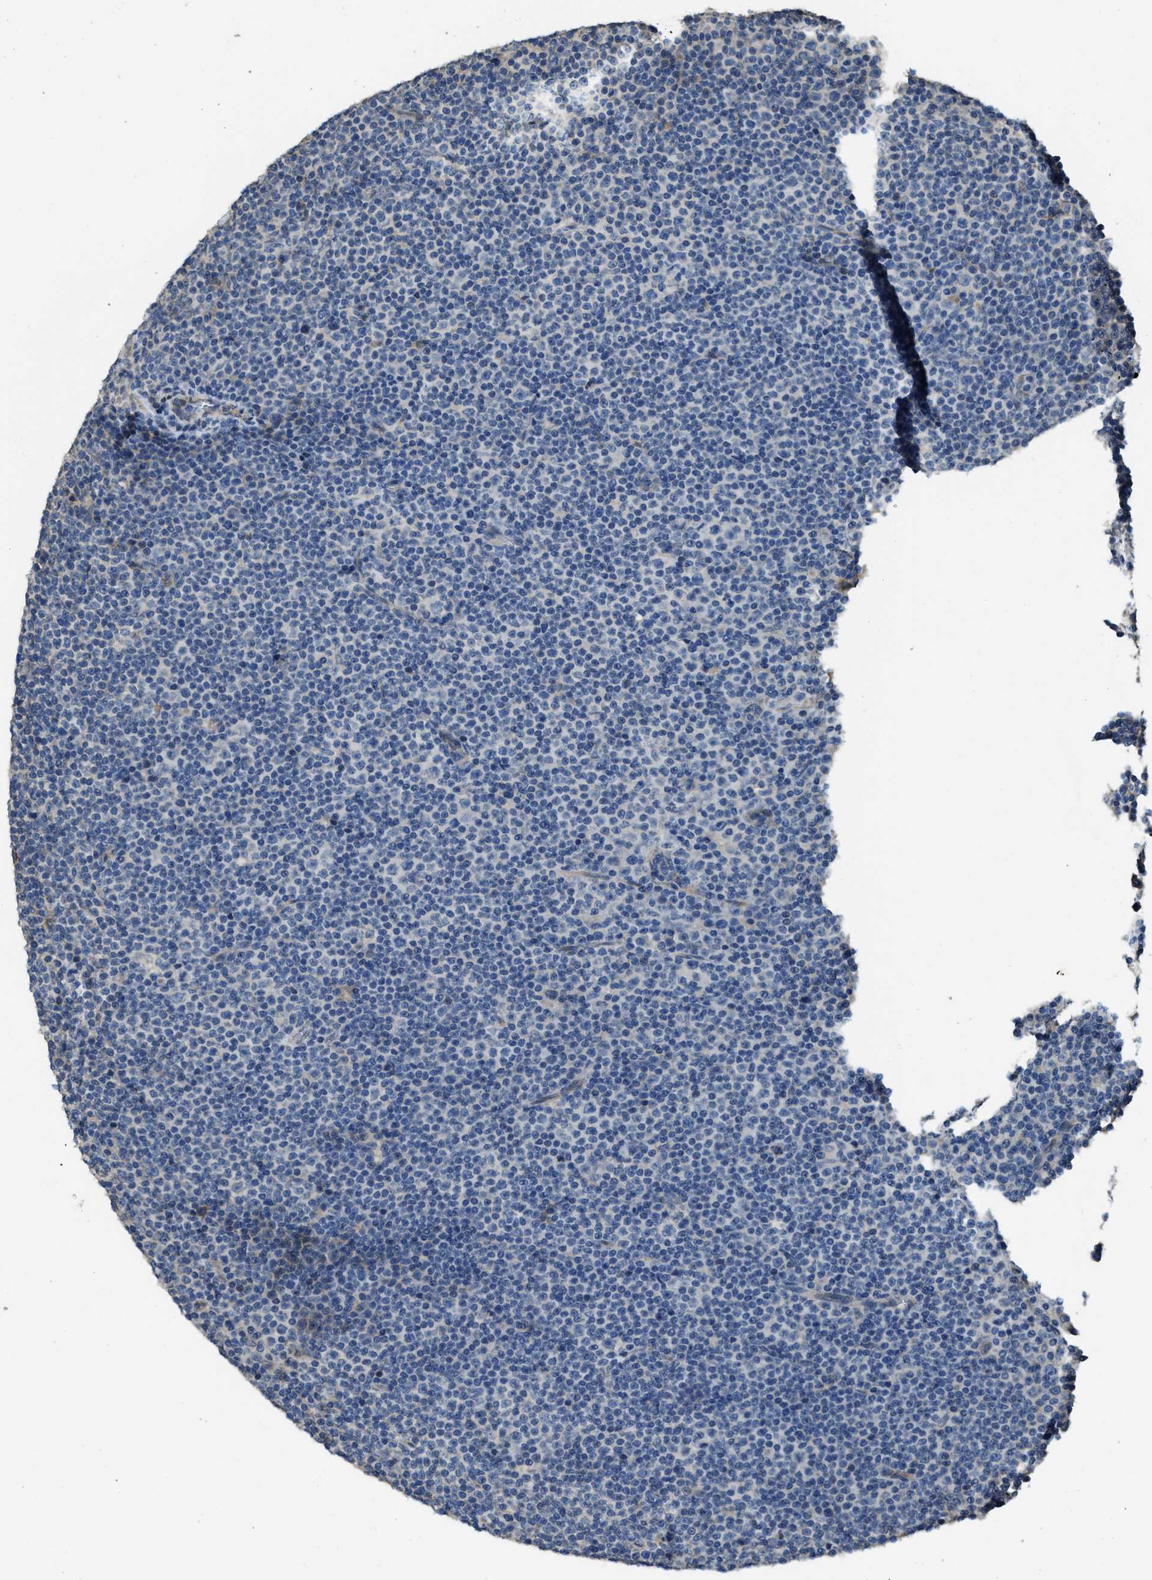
{"staining": {"intensity": "negative", "quantity": "none", "location": "none"}, "tissue": "lymphoma", "cell_type": "Tumor cells", "image_type": "cancer", "snomed": [{"axis": "morphology", "description": "Malignant lymphoma, non-Hodgkin's type, Low grade"}, {"axis": "topography", "description": "Lymph node"}], "caption": "Malignant lymphoma, non-Hodgkin's type (low-grade) was stained to show a protein in brown. There is no significant expression in tumor cells. (DAB IHC with hematoxylin counter stain).", "gene": "RIPK2", "patient": {"sex": "female", "age": 67}}